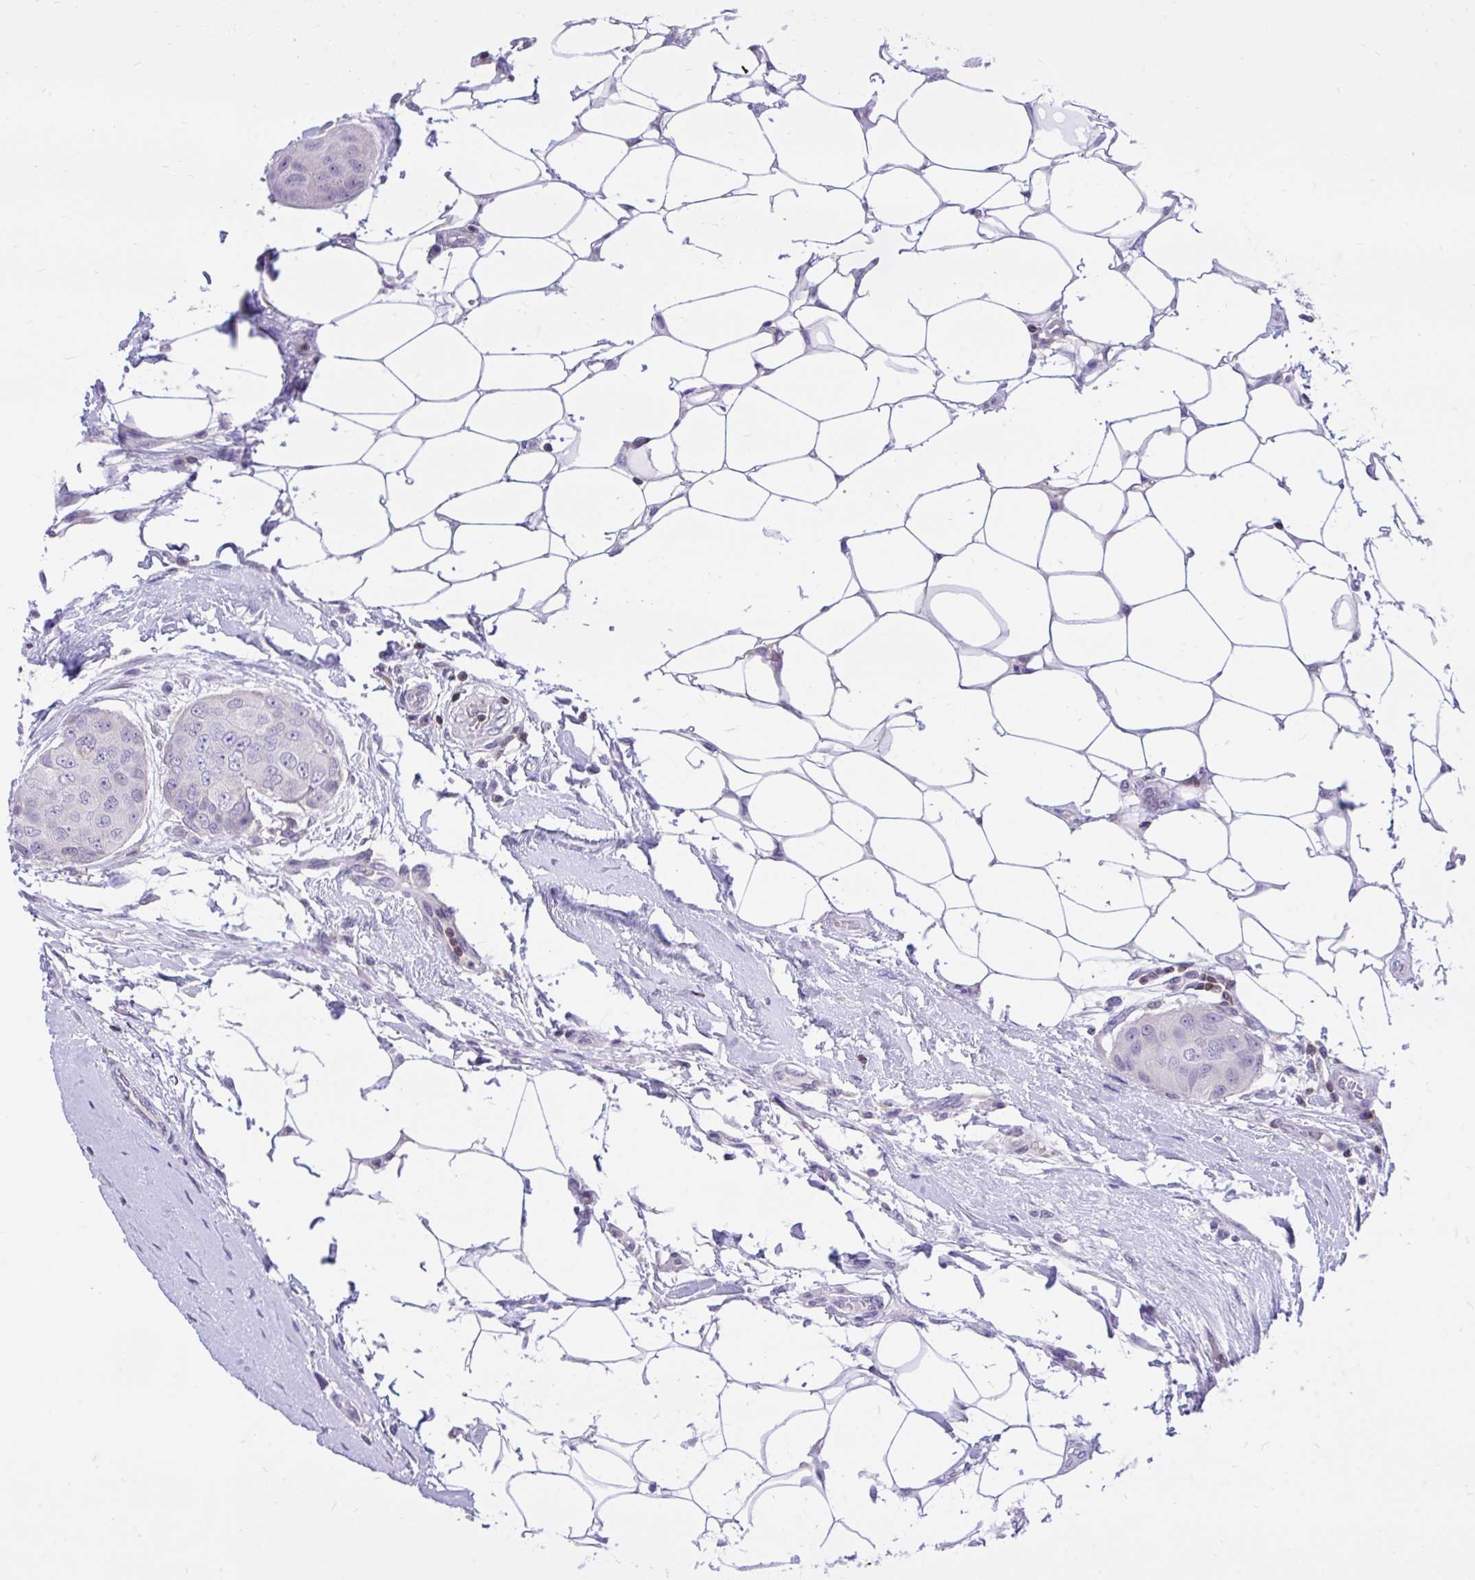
{"staining": {"intensity": "negative", "quantity": "none", "location": "none"}, "tissue": "breast cancer", "cell_type": "Tumor cells", "image_type": "cancer", "snomed": [{"axis": "morphology", "description": "Duct carcinoma"}, {"axis": "topography", "description": "Breast"}, {"axis": "topography", "description": "Lymph node"}], "caption": "A high-resolution image shows IHC staining of infiltrating ductal carcinoma (breast), which demonstrates no significant staining in tumor cells.", "gene": "CXCL8", "patient": {"sex": "female", "age": 80}}